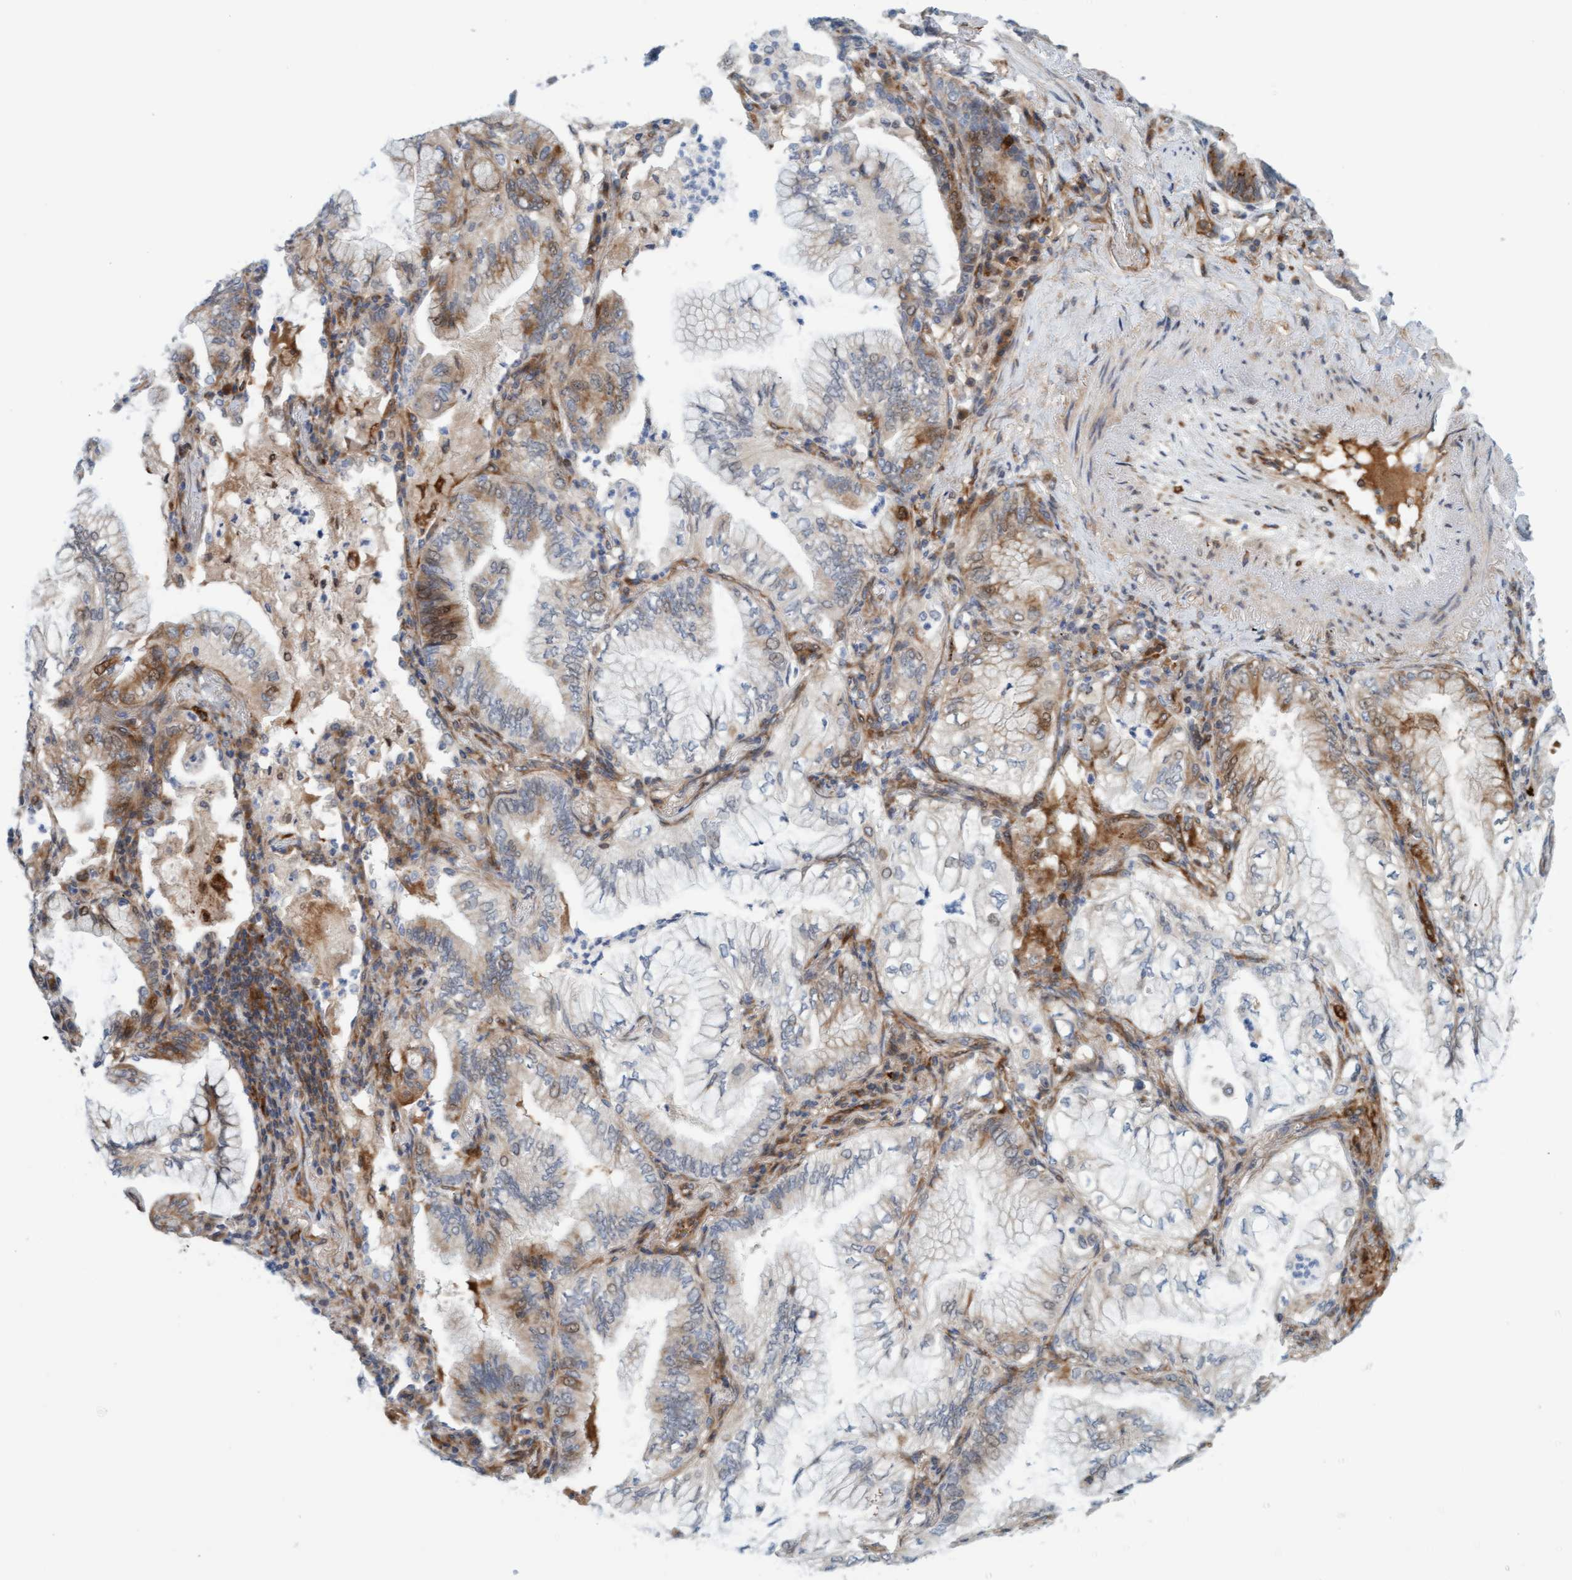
{"staining": {"intensity": "moderate", "quantity": "<25%", "location": "cytoplasmic/membranous"}, "tissue": "lung cancer", "cell_type": "Tumor cells", "image_type": "cancer", "snomed": [{"axis": "morphology", "description": "Adenocarcinoma, NOS"}, {"axis": "topography", "description": "Lung"}], "caption": "Immunohistochemical staining of adenocarcinoma (lung) demonstrates moderate cytoplasmic/membranous protein expression in about <25% of tumor cells. Nuclei are stained in blue.", "gene": "EIF4EBP1", "patient": {"sex": "female", "age": 70}}